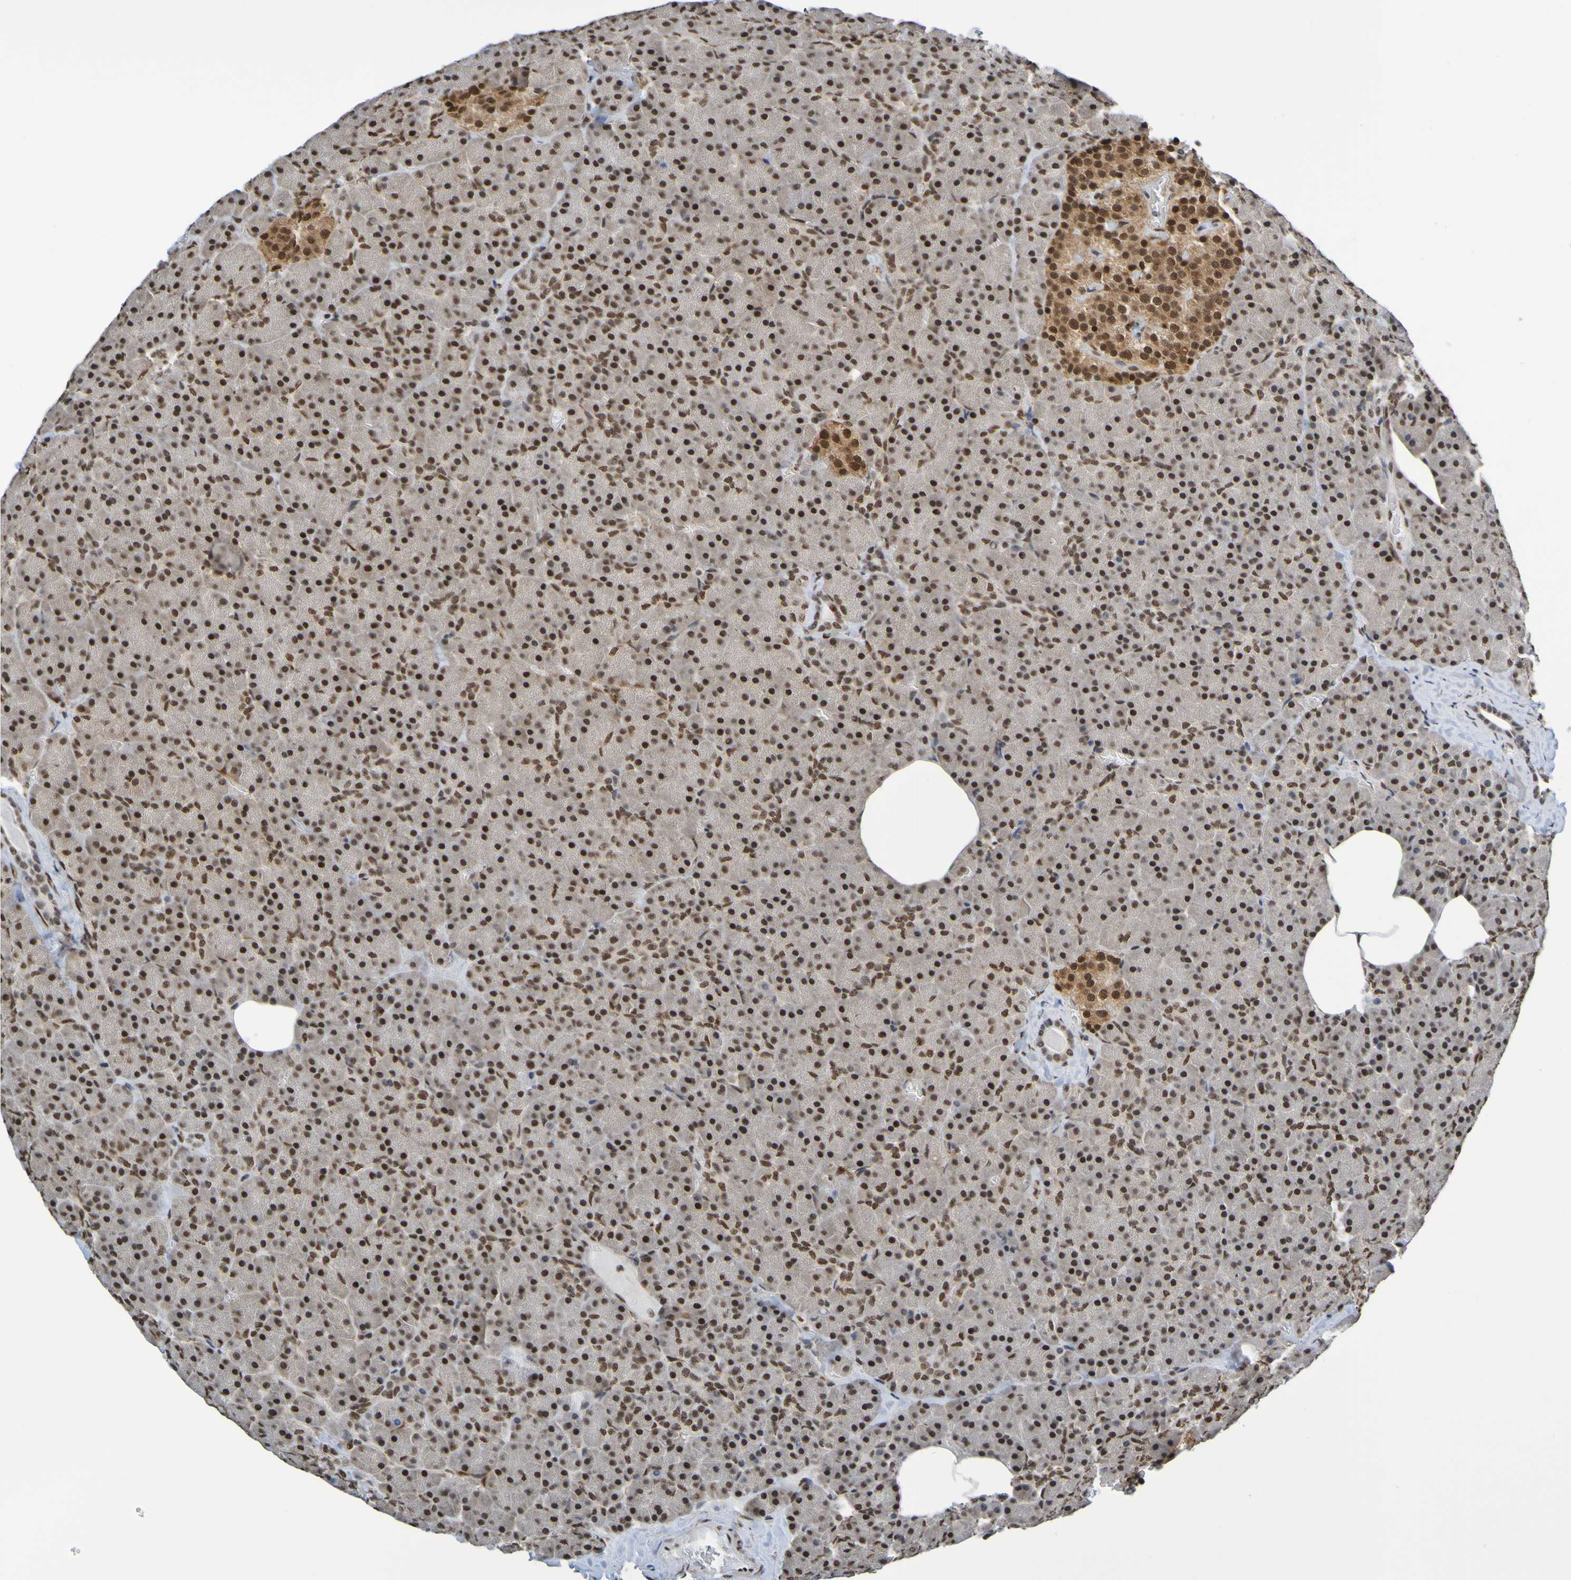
{"staining": {"intensity": "strong", "quantity": ">75%", "location": "nuclear"}, "tissue": "pancreas", "cell_type": "Exocrine glandular cells", "image_type": "normal", "snomed": [{"axis": "morphology", "description": "Normal tissue, NOS"}, {"axis": "topography", "description": "Pancreas"}], "caption": "This histopathology image exhibits immunohistochemistry (IHC) staining of benign human pancreas, with high strong nuclear staining in approximately >75% of exocrine glandular cells.", "gene": "HDAC2", "patient": {"sex": "female", "age": 35}}